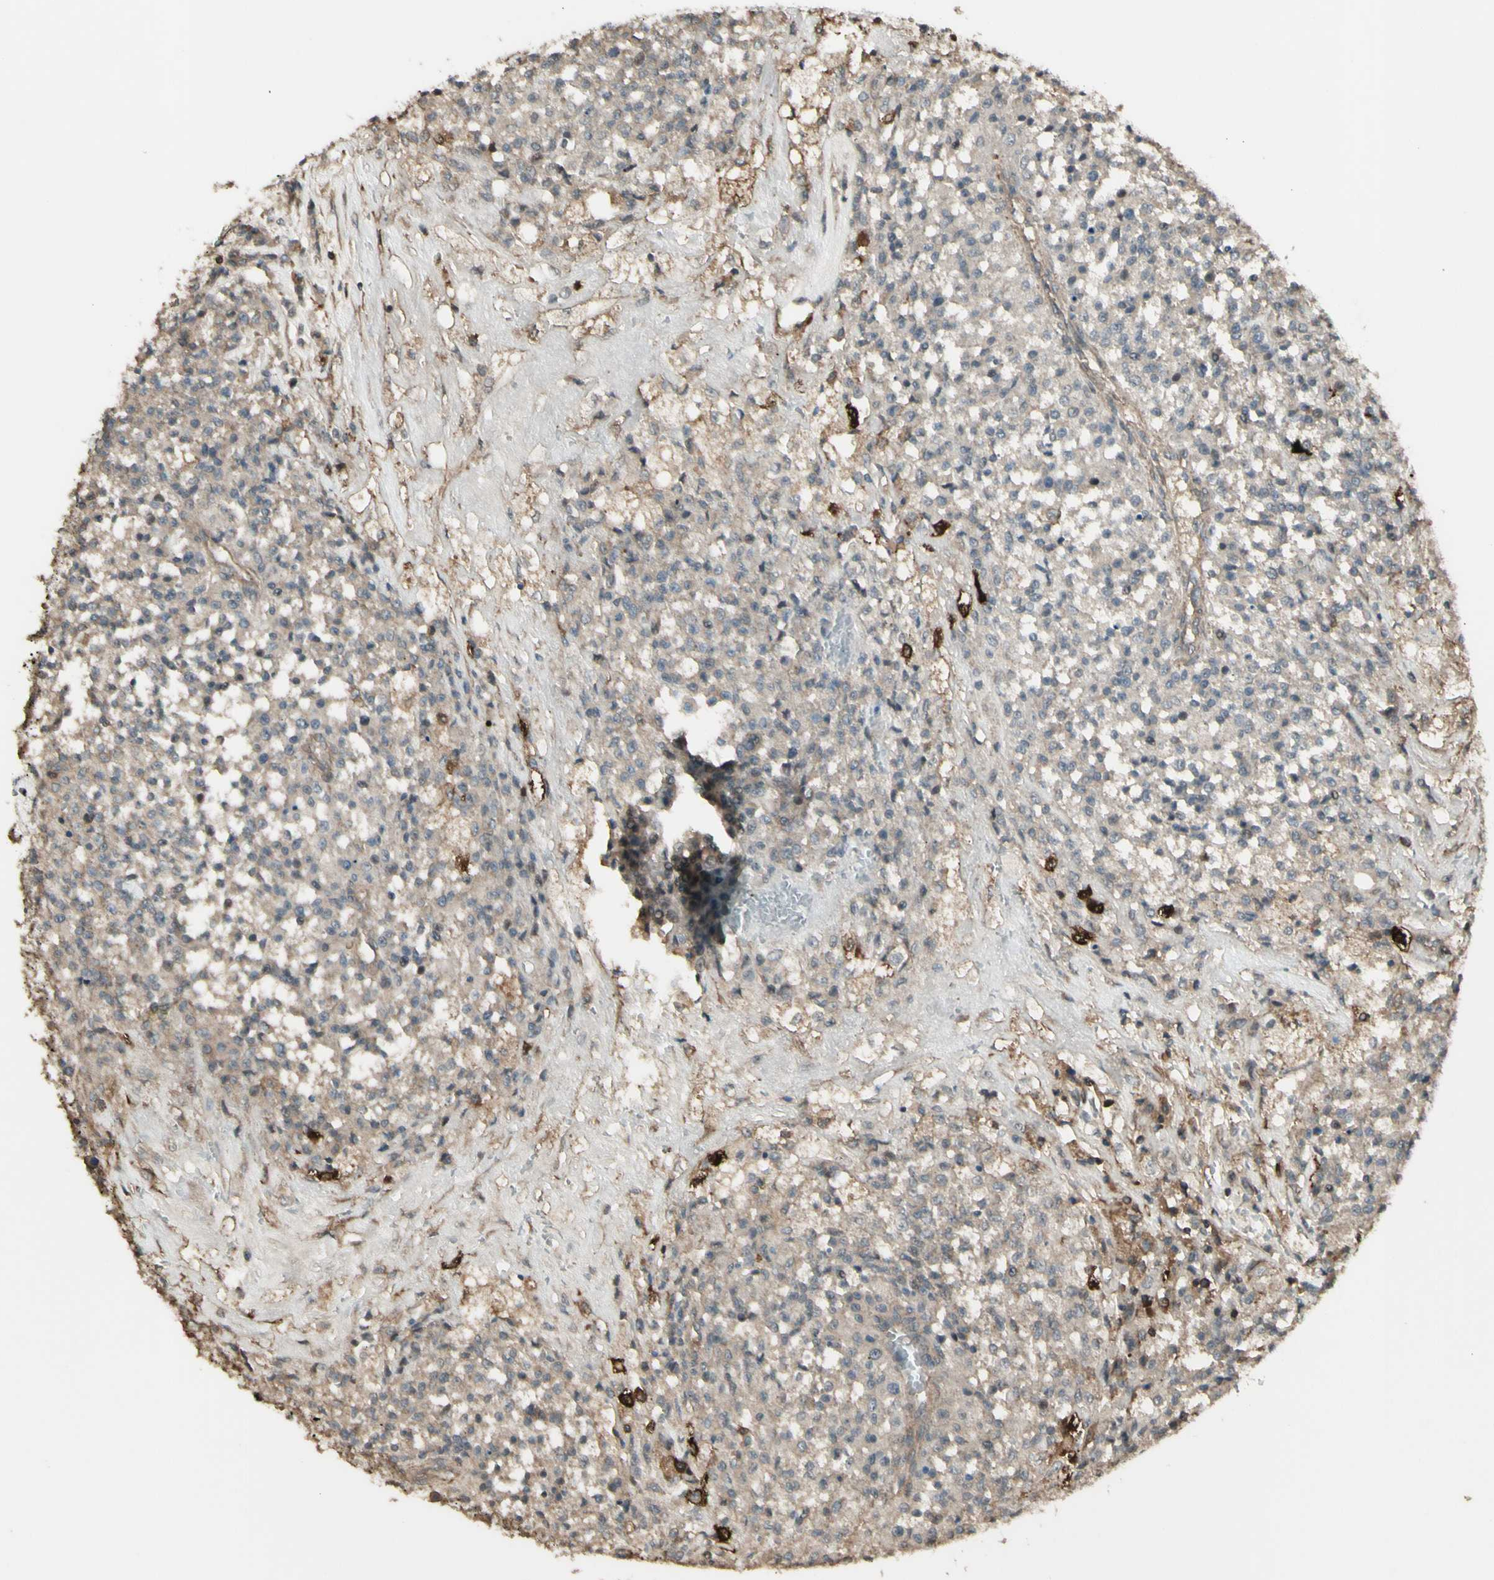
{"staining": {"intensity": "weak", "quantity": ">75%", "location": "cytoplasmic/membranous"}, "tissue": "testis cancer", "cell_type": "Tumor cells", "image_type": "cancer", "snomed": [{"axis": "morphology", "description": "Seminoma, NOS"}, {"axis": "topography", "description": "Testis"}], "caption": "Protein expression analysis of human testis seminoma reveals weak cytoplasmic/membranous expression in approximately >75% of tumor cells.", "gene": "GNAS", "patient": {"sex": "male", "age": 59}}